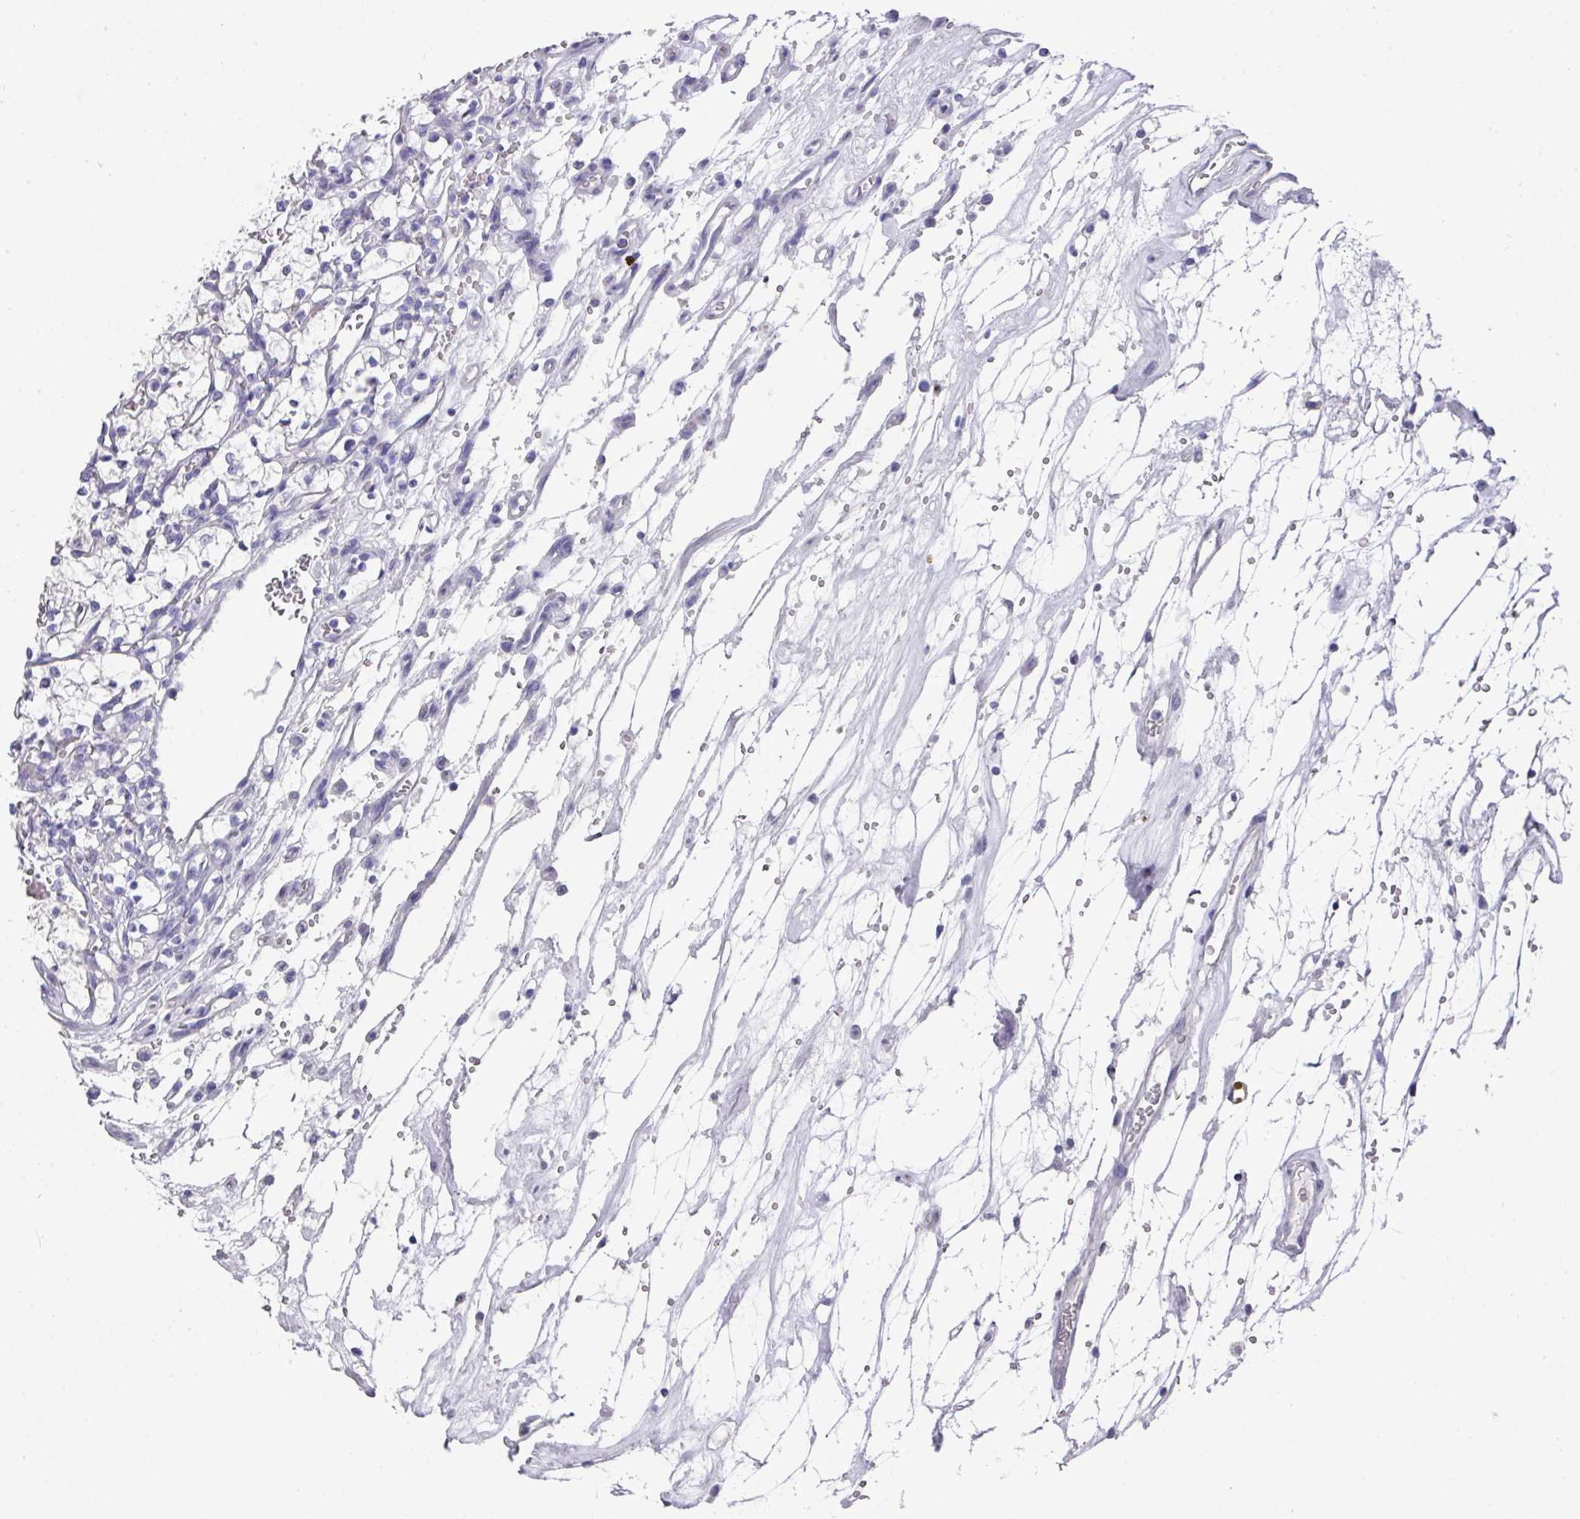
{"staining": {"intensity": "negative", "quantity": "none", "location": "none"}, "tissue": "renal cancer", "cell_type": "Tumor cells", "image_type": "cancer", "snomed": [{"axis": "morphology", "description": "Adenocarcinoma, NOS"}, {"axis": "topography", "description": "Kidney"}], "caption": "The image displays no staining of tumor cells in renal adenocarcinoma. (Brightfield microscopy of DAB (3,3'-diaminobenzidine) IHC at high magnification).", "gene": "DAZL", "patient": {"sex": "female", "age": 69}}